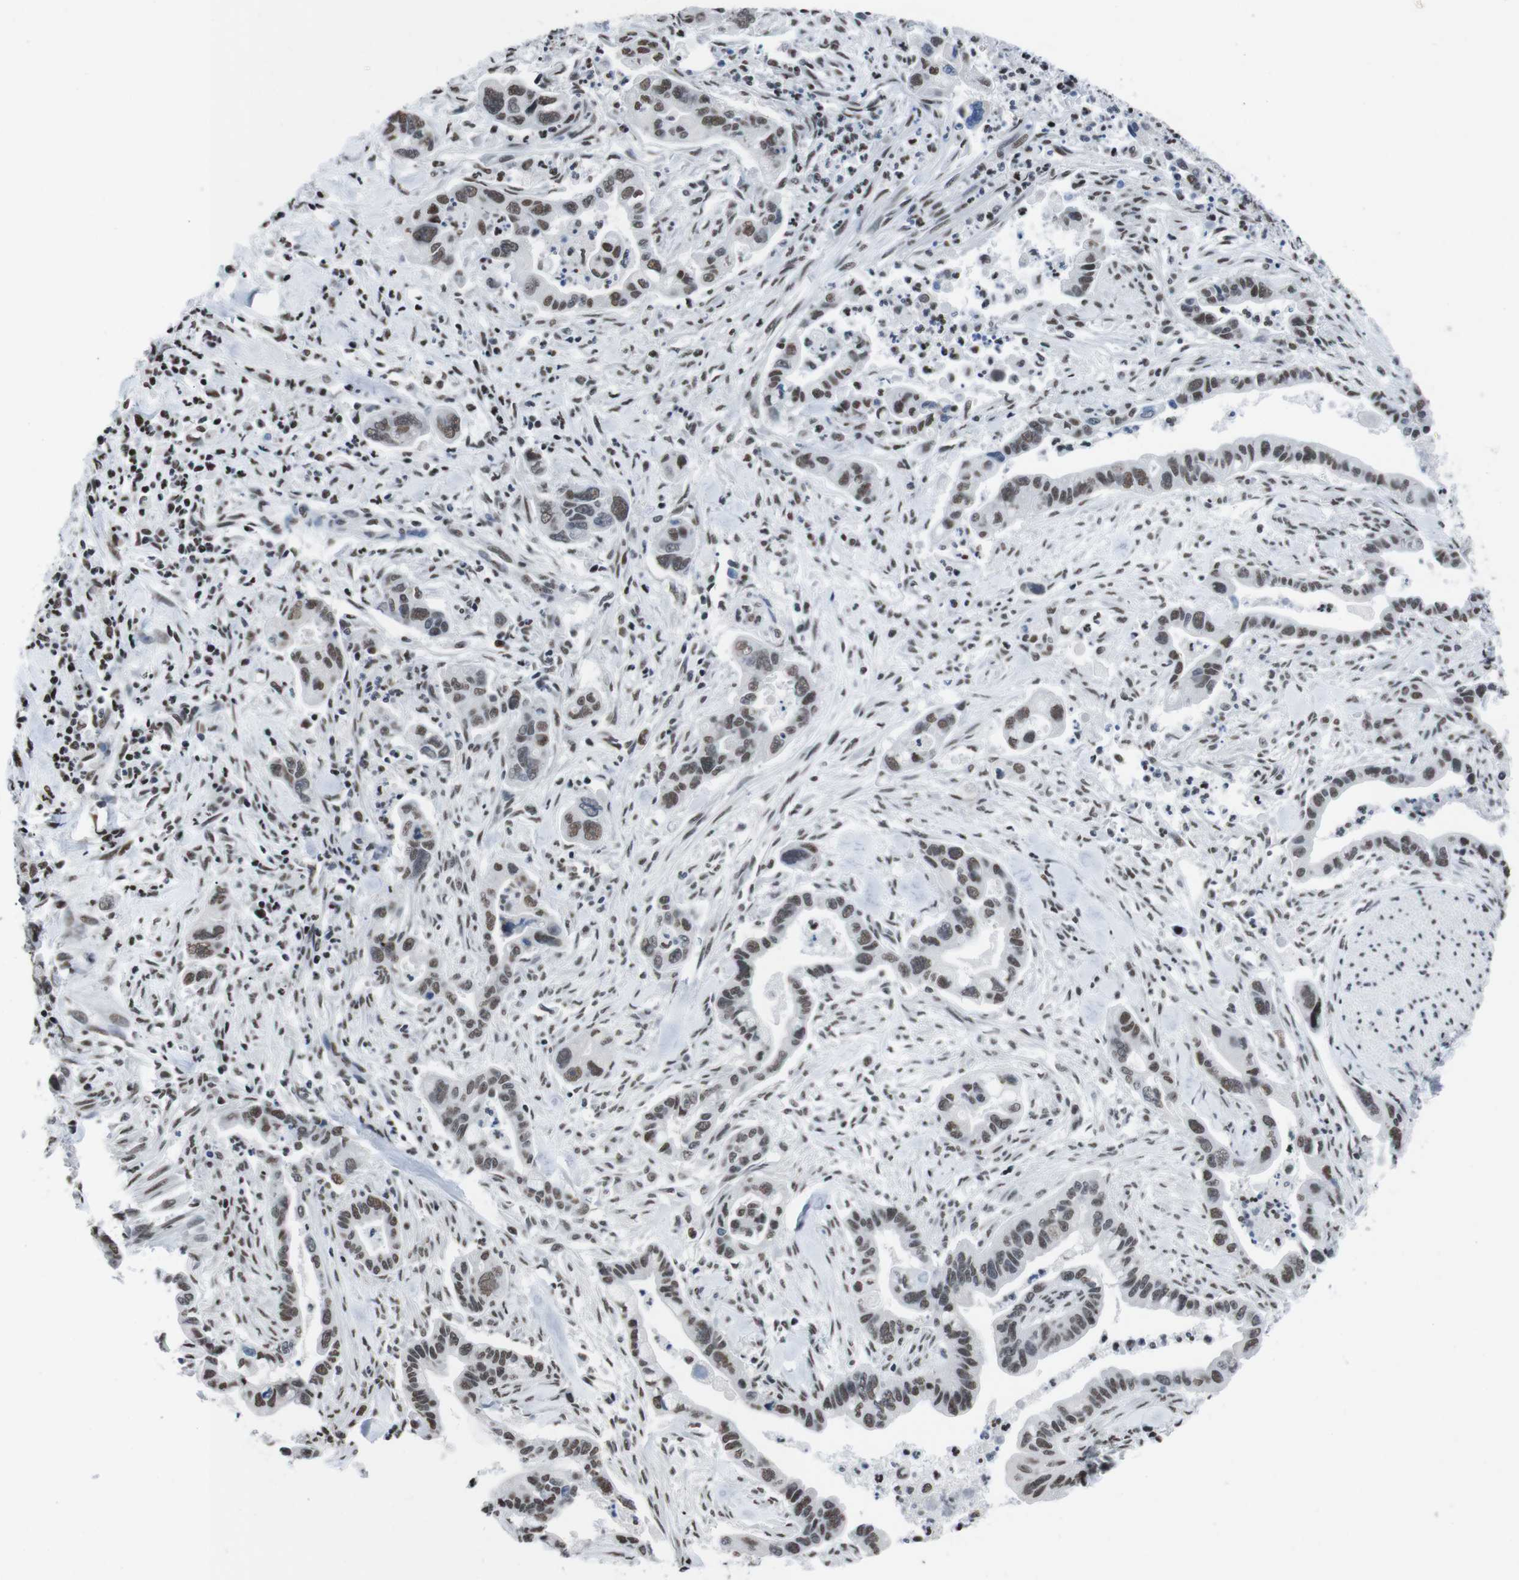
{"staining": {"intensity": "weak", "quantity": ">75%", "location": "nuclear"}, "tissue": "pancreatic cancer", "cell_type": "Tumor cells", "image_type": "cancer", "snomed": [{"axis": "morphology", "description": "Adenocarcinoma, NOS"}, {"axis": "topography", "description": "Pancreas"}], "caption": "Immunohistochemical staining of pancreatic cancer (adenocarcinoma) exhibits weak nuclear protein positivity in approximately >75% of tumor cells.", "gene": "PIP4P2", "patient": {"sex": "male", "age": 70}}